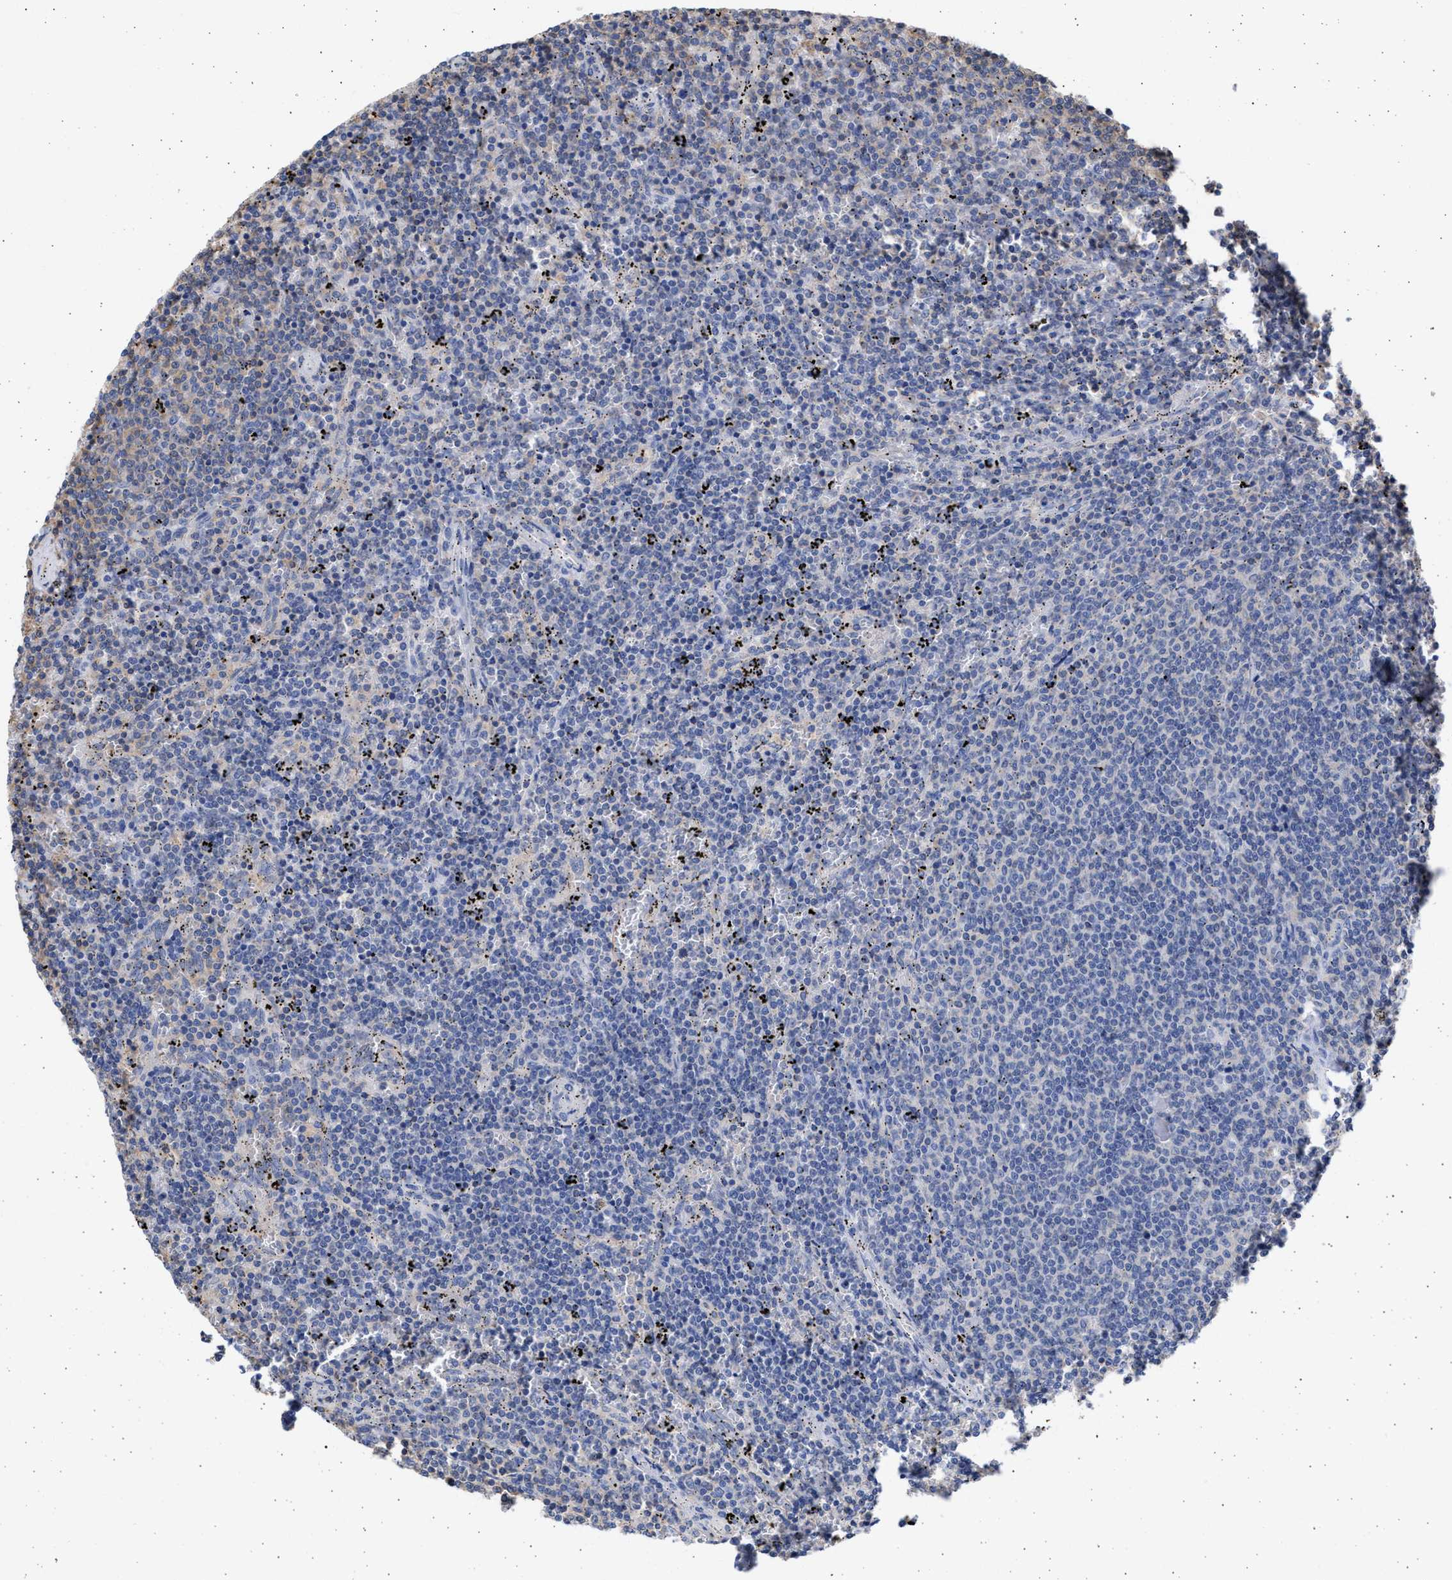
{"staining": {"intensity": "negative", "quantity": "none", "location": "none"}, "tissue": "lymphoma", "cell_type": "Tumor cells", "image_type": "cancer", "snomed": [{"axis": "morphology", "description": "Malignant lymphoma, non-Hodgkin's type, Low grade"}, {"axis": "topography", "description": "Spleen"}], "caption": "Micrograph shows no protein staining in tumor cells of lymphoma tissue. (Stains: DAB (3,3'-diaminobenzidine) immunohistochemistry (IHC) with hematoxylin counter stain, Microscopy: brightfield microscopy at high magnification).", "gene": "ALDOC", "patient": {"sex": "female", "age": 50}}